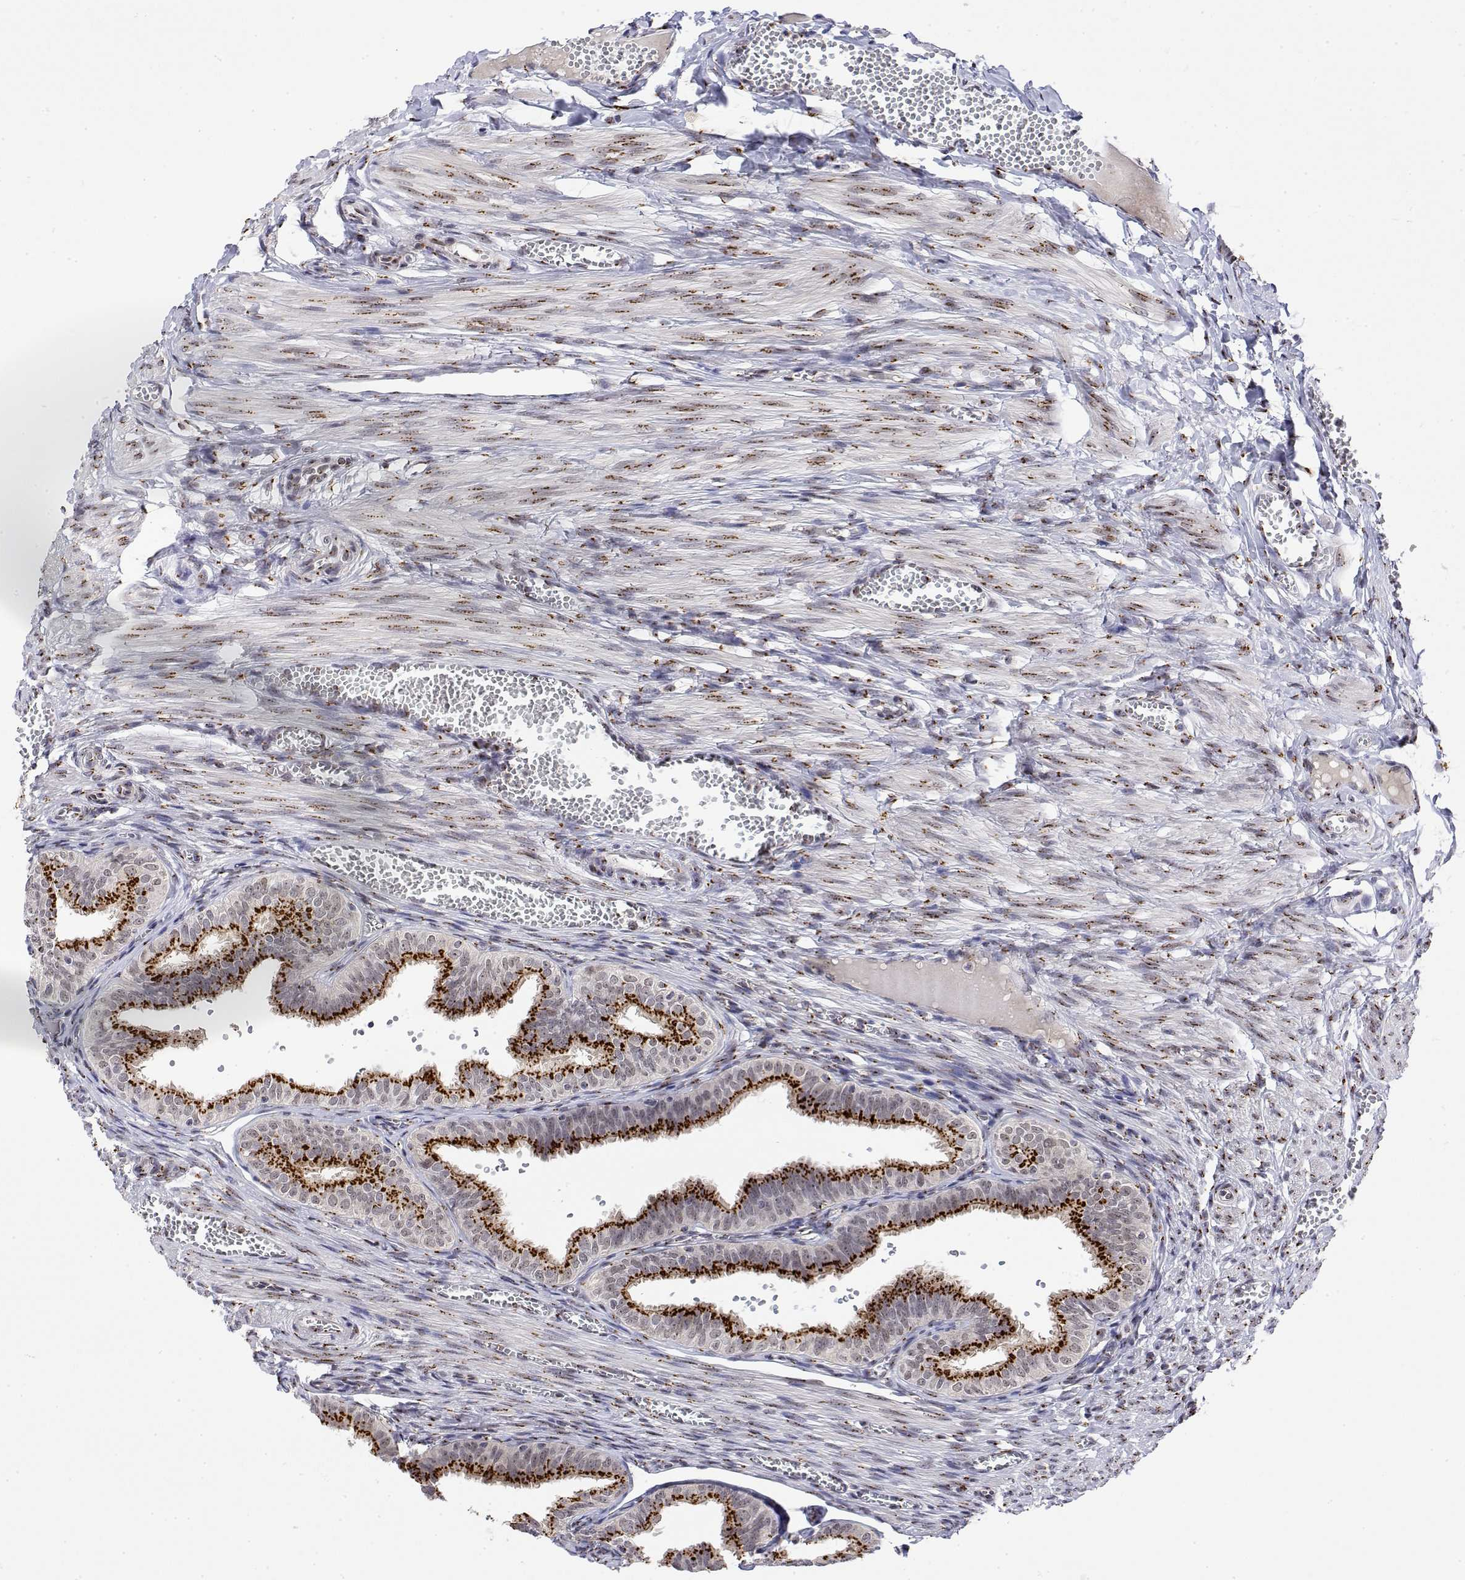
{"staining": {"intensity": "strong", "quantity": ">75%", "location": "cytoplasmic/membranous"}, "tissue": "fallopian tube", "cell_type": "Glandular cells", "image_type": "normal", "snomed": [{"axis": "morphology", "description": "Normal tissue, NOS"}, {"axis": "topography", "description": "Fallopian tube"}], "caption": "IHC histopathology image of normal fallopian tube: fallopian tube stained using IHC displays high levels of strong protein expression localized specifically in the cytoplasmic/membranous of glandular cells, appearing as a cytoplasmic/membranous brown color.", "gene": "YIPF3", "patient": {"sex": "female", "age": 25}}